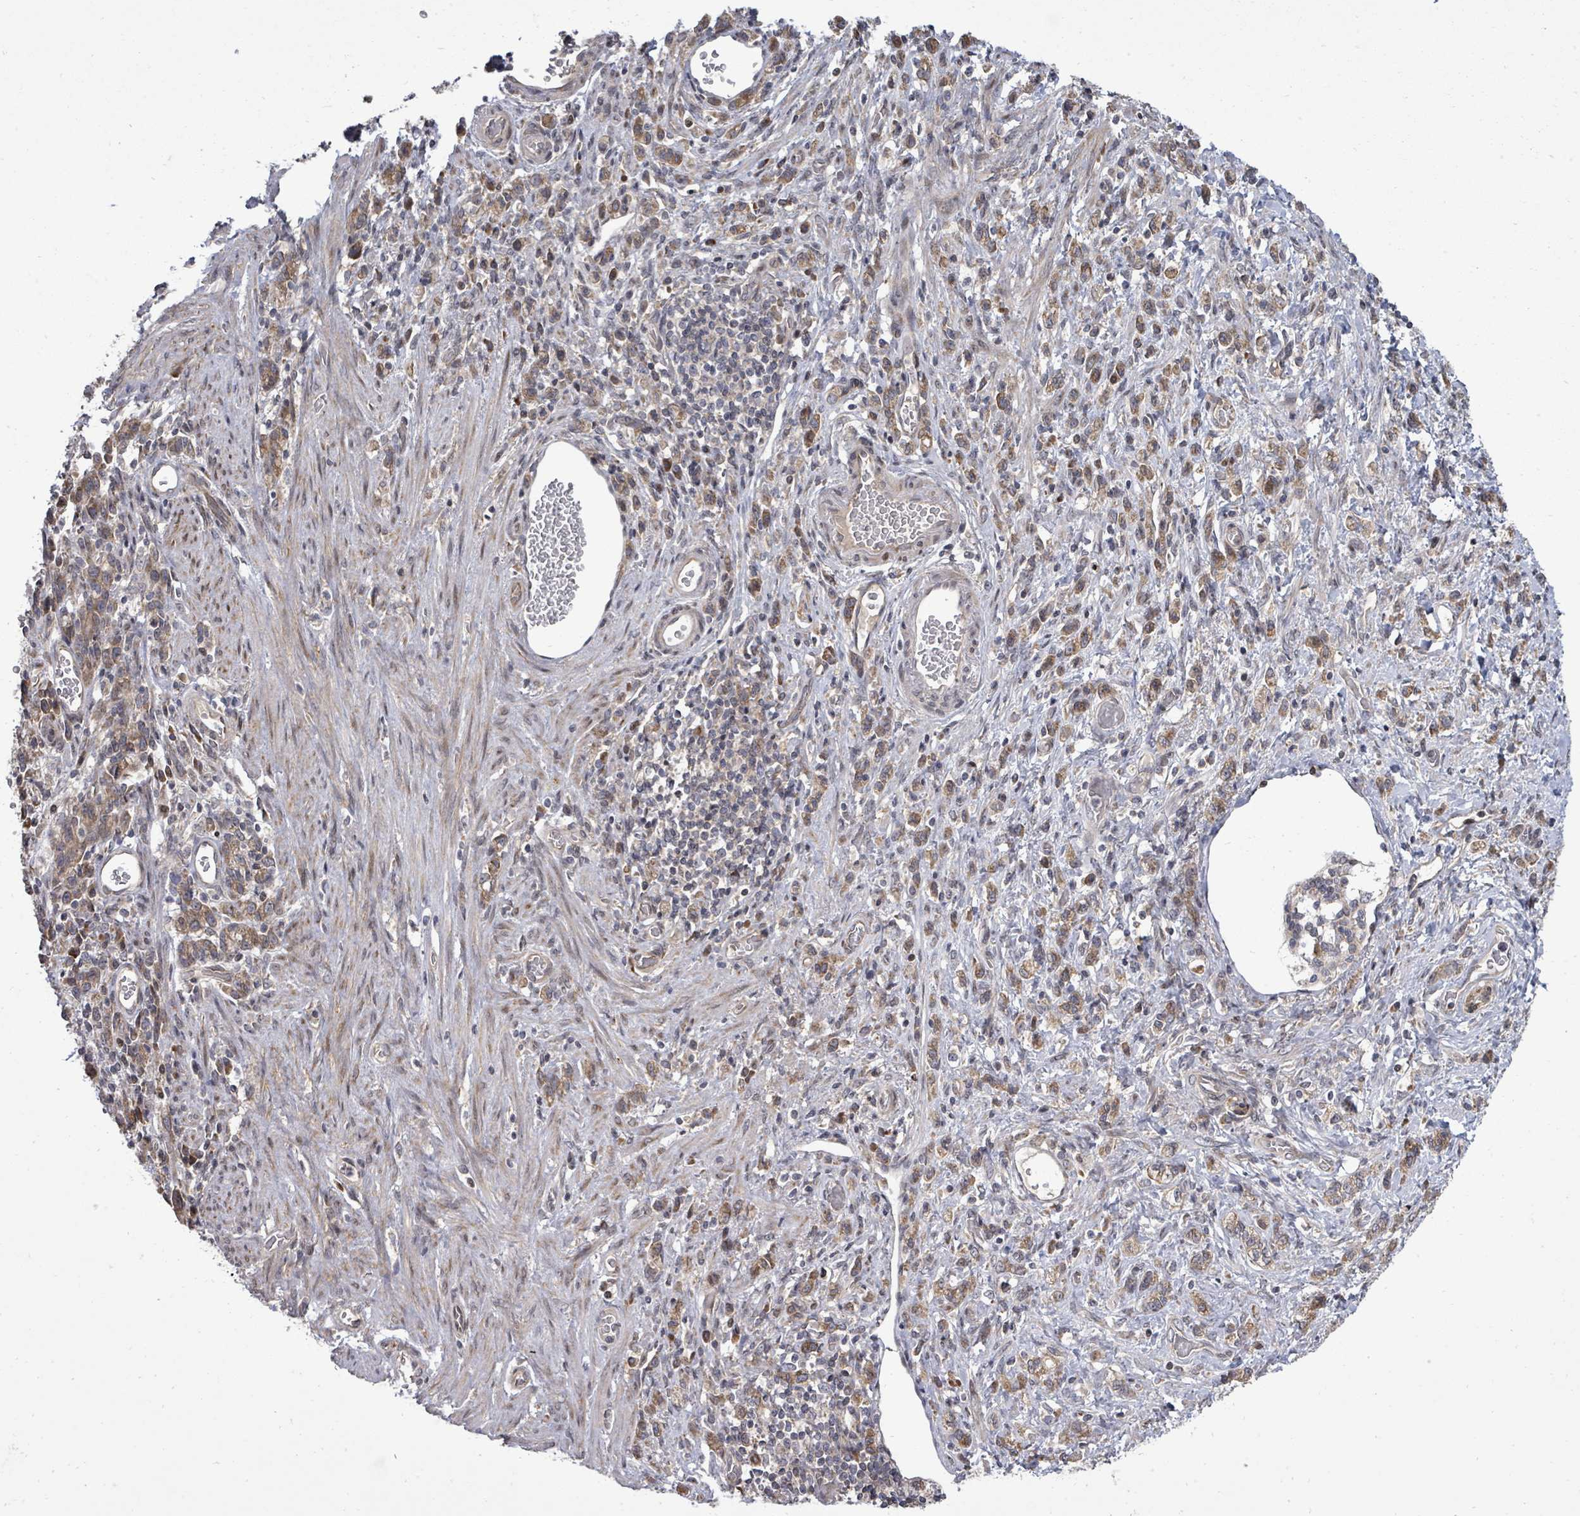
{"staining": {"intensity": "moderate", "quantity": ">75%", "location": "cytoplasmic/membranous"}, "tissue": "stomach cancer", "cell_type": "Tumor cells", "image_type": "cancer", "snomed": [{"axis": "morphology", "description": "Adenocarcinoma, NOS"}, {"axis": "topography", "description": "Stomach"}], "caption": "Protein analysis of adenocarcinoma (stomach) tissue shows moderate cytoplasmic/membranous positivity in approximately >75% of tumor cells.", "gene": "KRTAP27-1", "patient": {"sex": "male", "age": 77}}